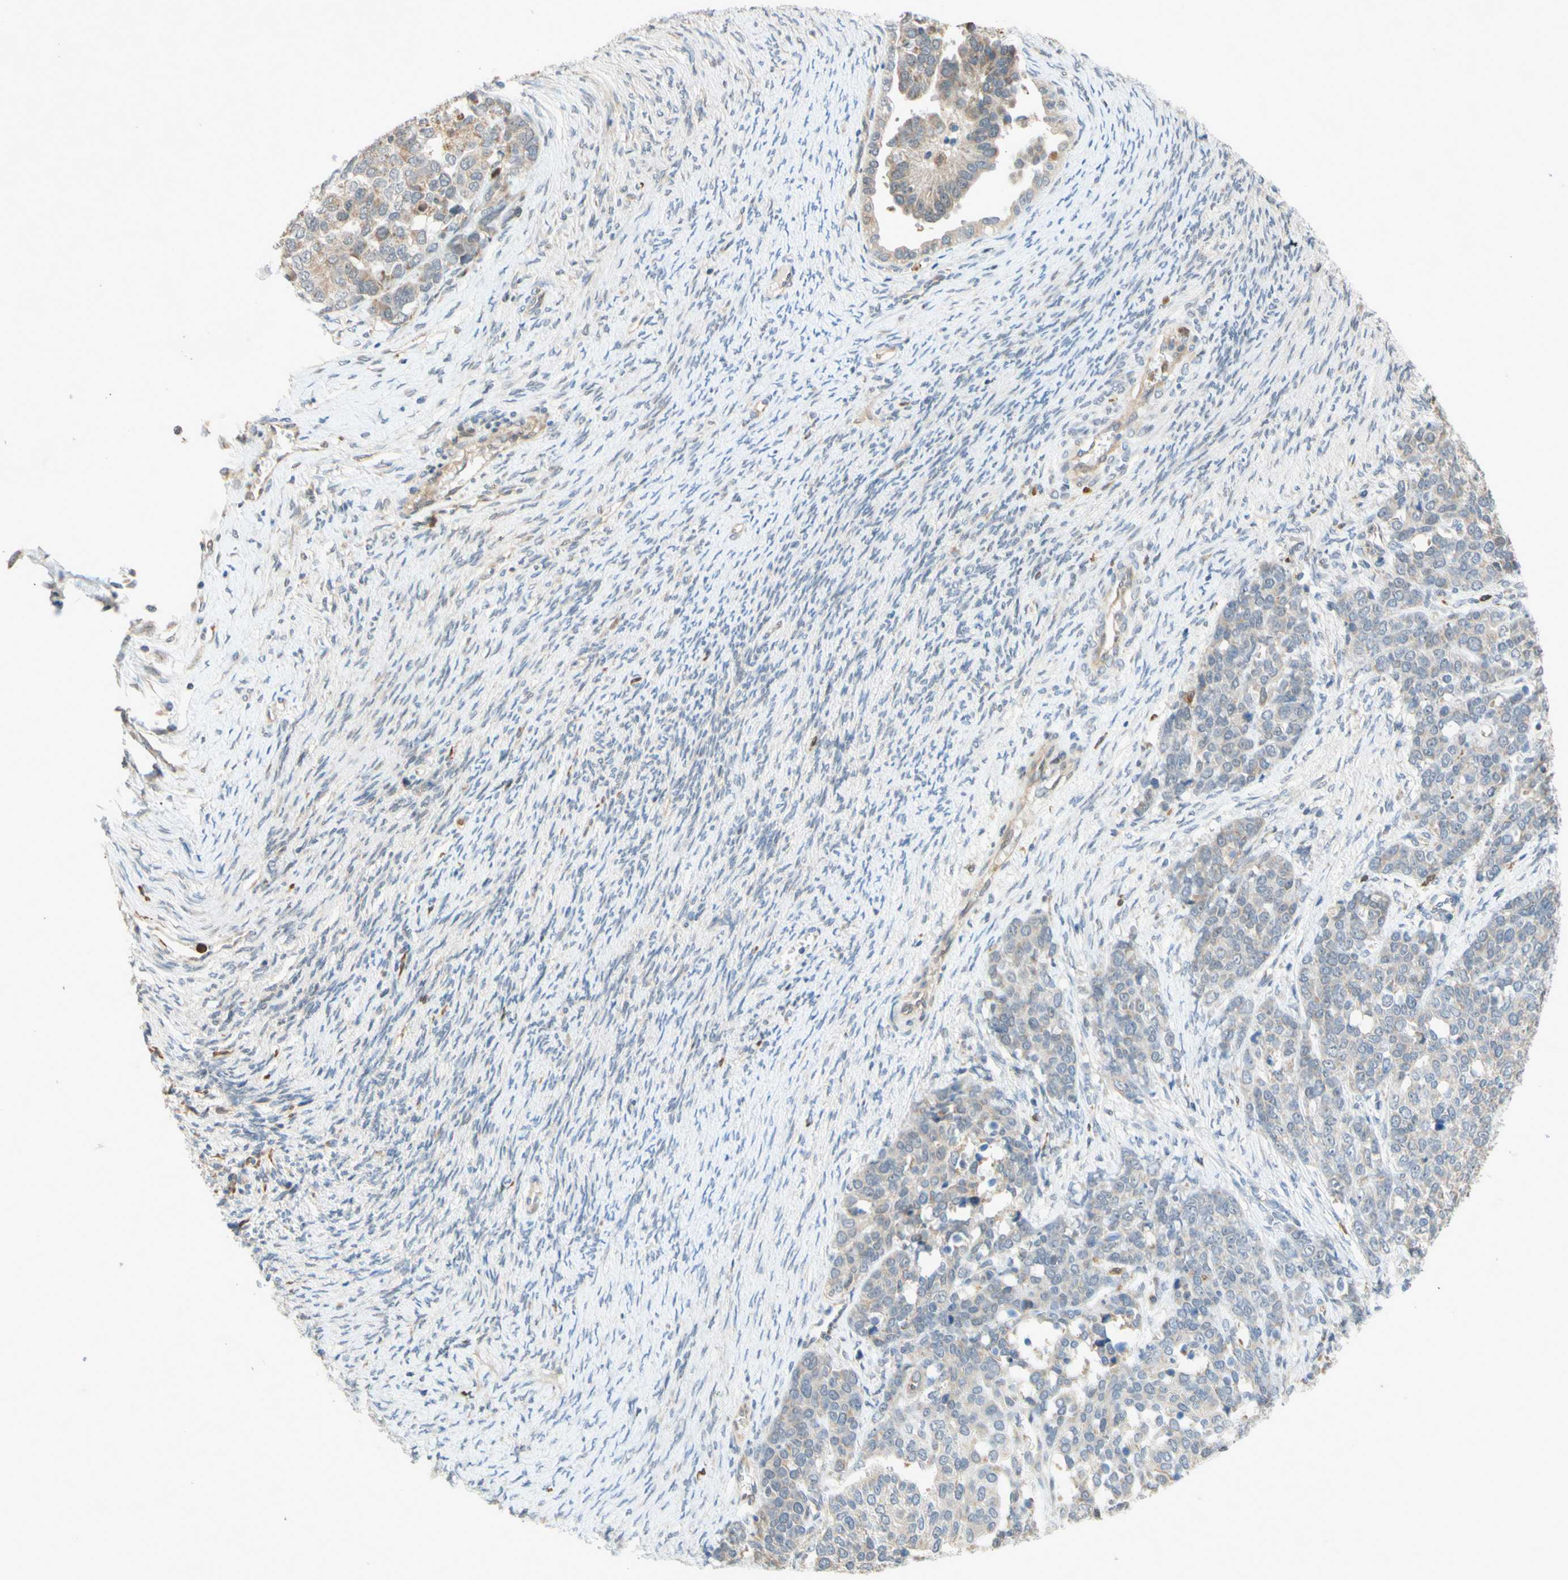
{"staining": {"intensity": "weak", "quantity": "25%-75%", "location": "cytoplasmic/membranous"}, "tissue": "ovarian cancer", "cell_type": "Tumor cells", "image_type": "cancer", "snomed": [{"axis": "morphology", "description": "Cystadenocarcinoma, serous, NOS"}, {"axis": "topography", "description": "Ovary"}], "caption": "Protein expression by immunohistochemistry (IHC) exhibits weak cytoplasmic/membranous staining in approximately 25%-75% of tumor cells in ovarian cancer (serous cystadenocarcinoma).", "gene": "GATA1", "patient": {"sex": "female", "age": 44}}